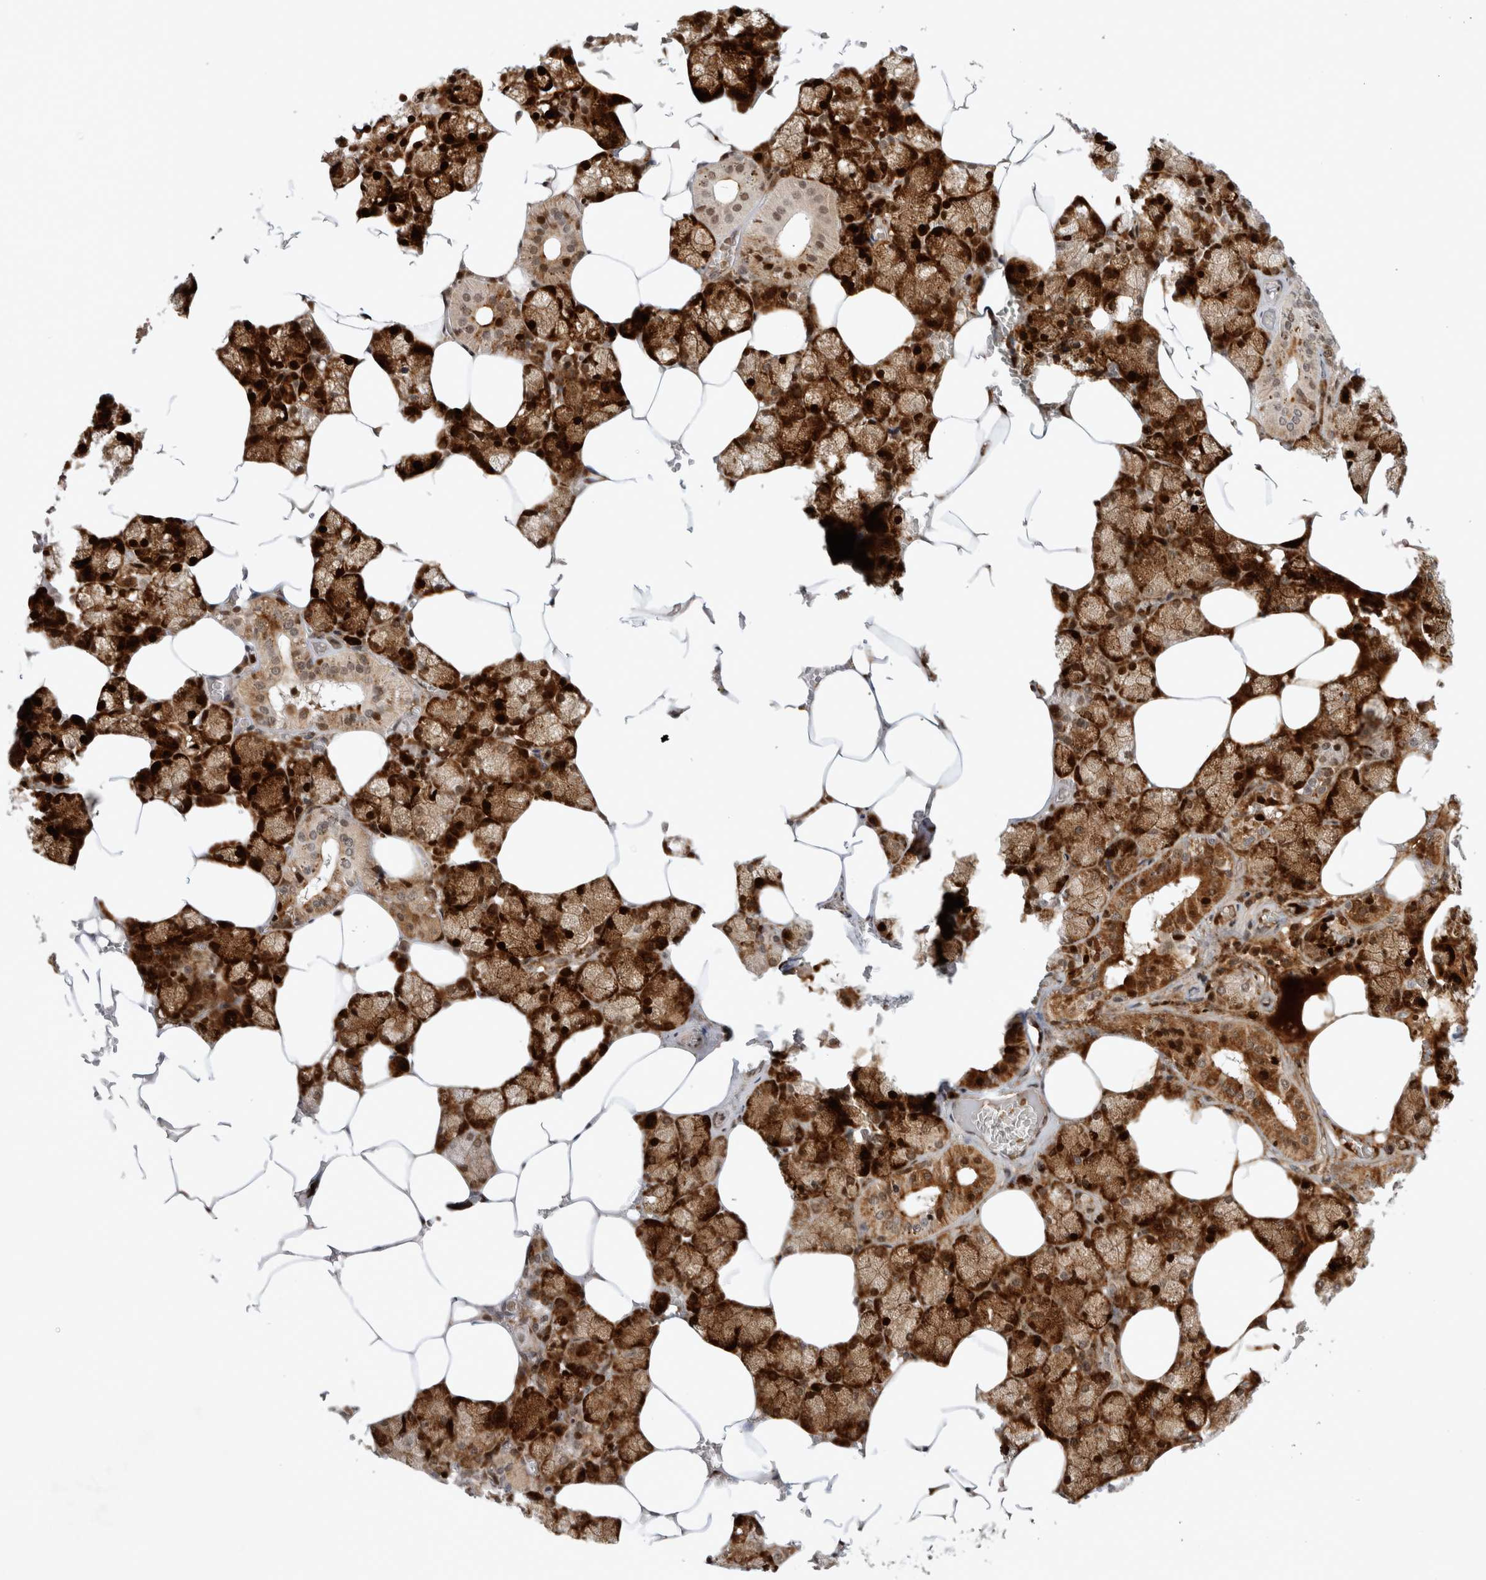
{"staining": {"intensity": "strong", "quantity": "25%-75%", "location": "cytoplasmic/membranous,nuclear"}, "tissue": "salivary gland", "cell_type": "Glandular cells", "image_type": "normal", "snomed": [{"axis": "morphology", "description": "Normal tissue, NOS"}, {"axis": "topography", "description": "Salivary gland"}], "caption": "Brown immunohistochemical staining in unremarkable human salivary gland demonstrates strong cytoplasmic/membranous,nuclear positivity in approximately 25%-75% of glandular cells.", "gene": "HESX1", "patient": {"sex": "male", "age": 62}}